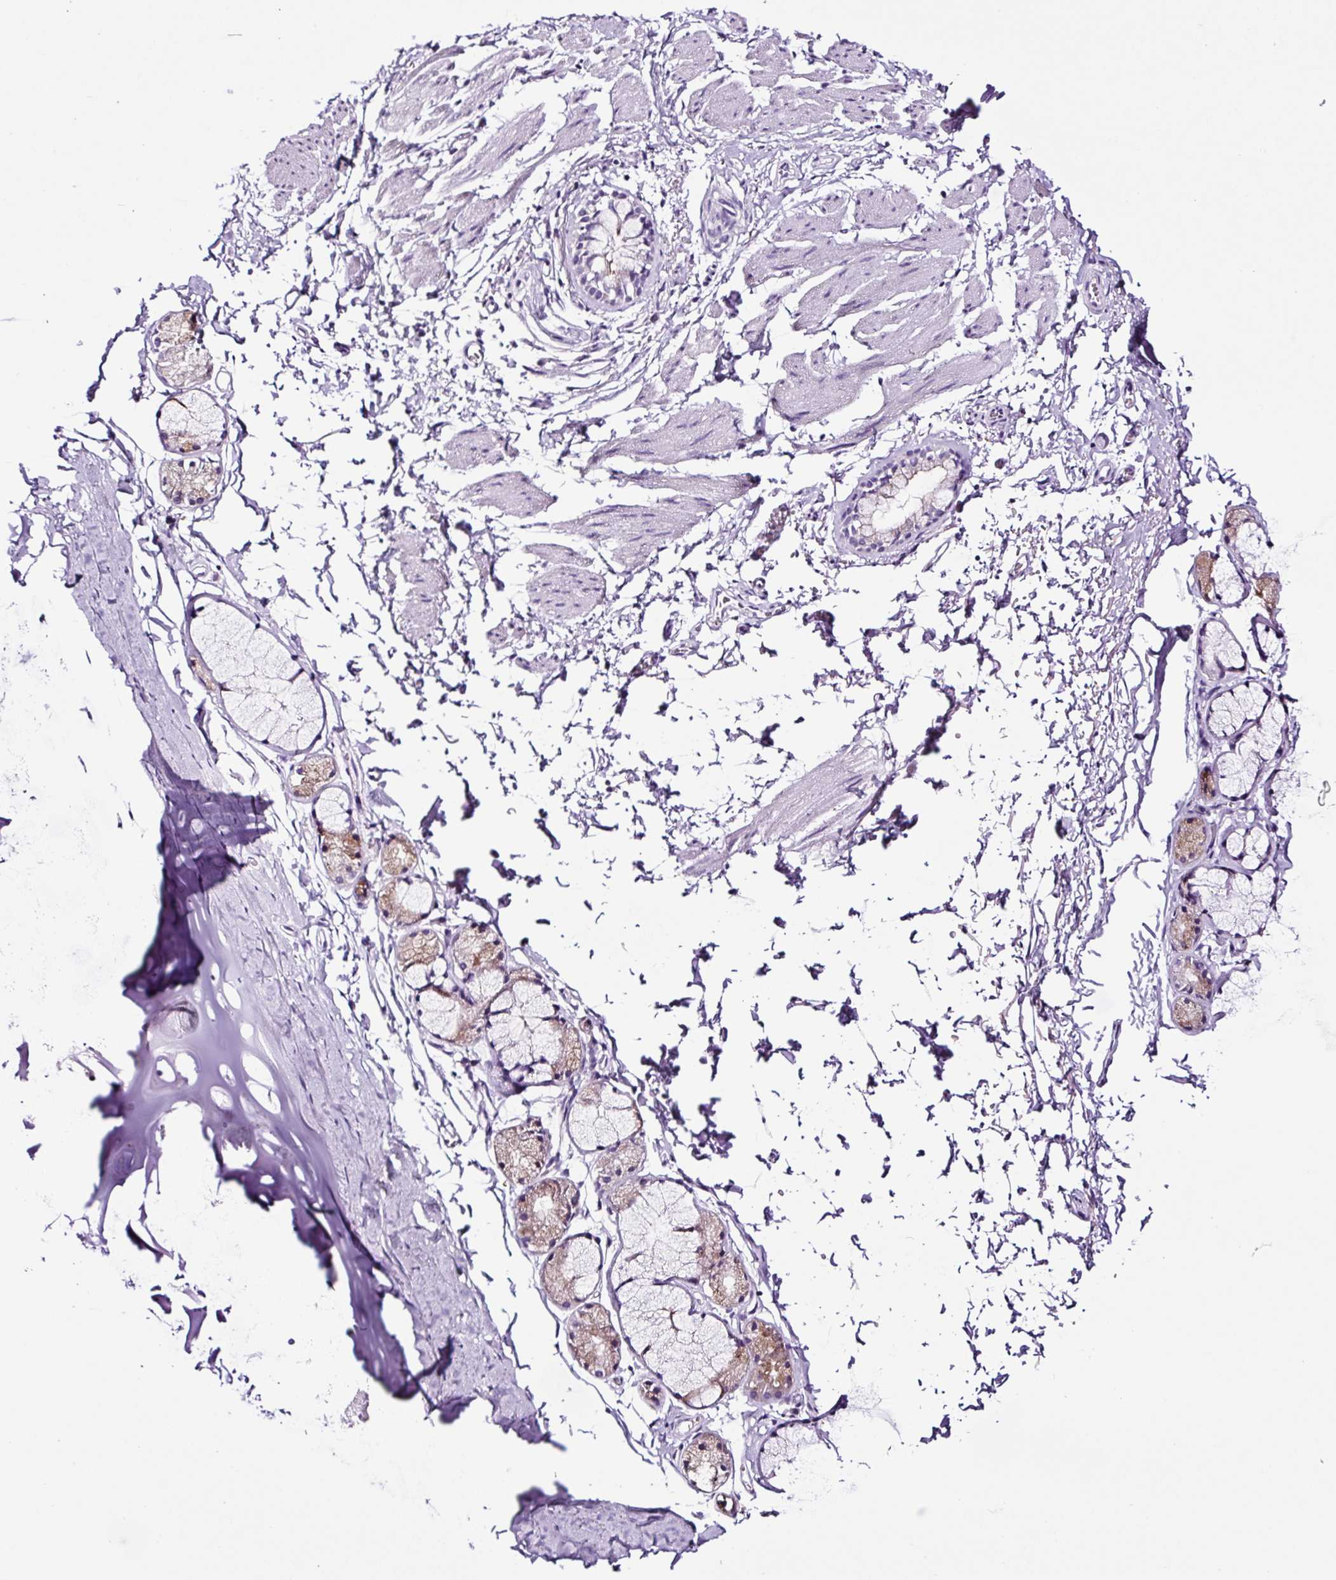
{"staining": {"intensity": "negative", "quantity": "none", "location": "none"}, "tissue": "adipose tissue", "cell_type": "Adipocytes", "image_type": "normal", "snomed": [{"axis": "morphology", "description": "Normal tissue, NOS"}, {"axis": "topography", "description": "Cartilage tissue"}, {"axis": "topography", "description": "Bronchus"}, {"axis": "topography", "description": "Peripheral nerve tissue"}], "caption": "A histopathology image of adipose tissue stained for a protein displays no brown staining in adipocytes. (DAB (3,3'-diaminobenzidine) immunohistochemistry (IHC), high magnification).", "gene": "FBXL7", "patient": {"sex": "female", "age": 59}}